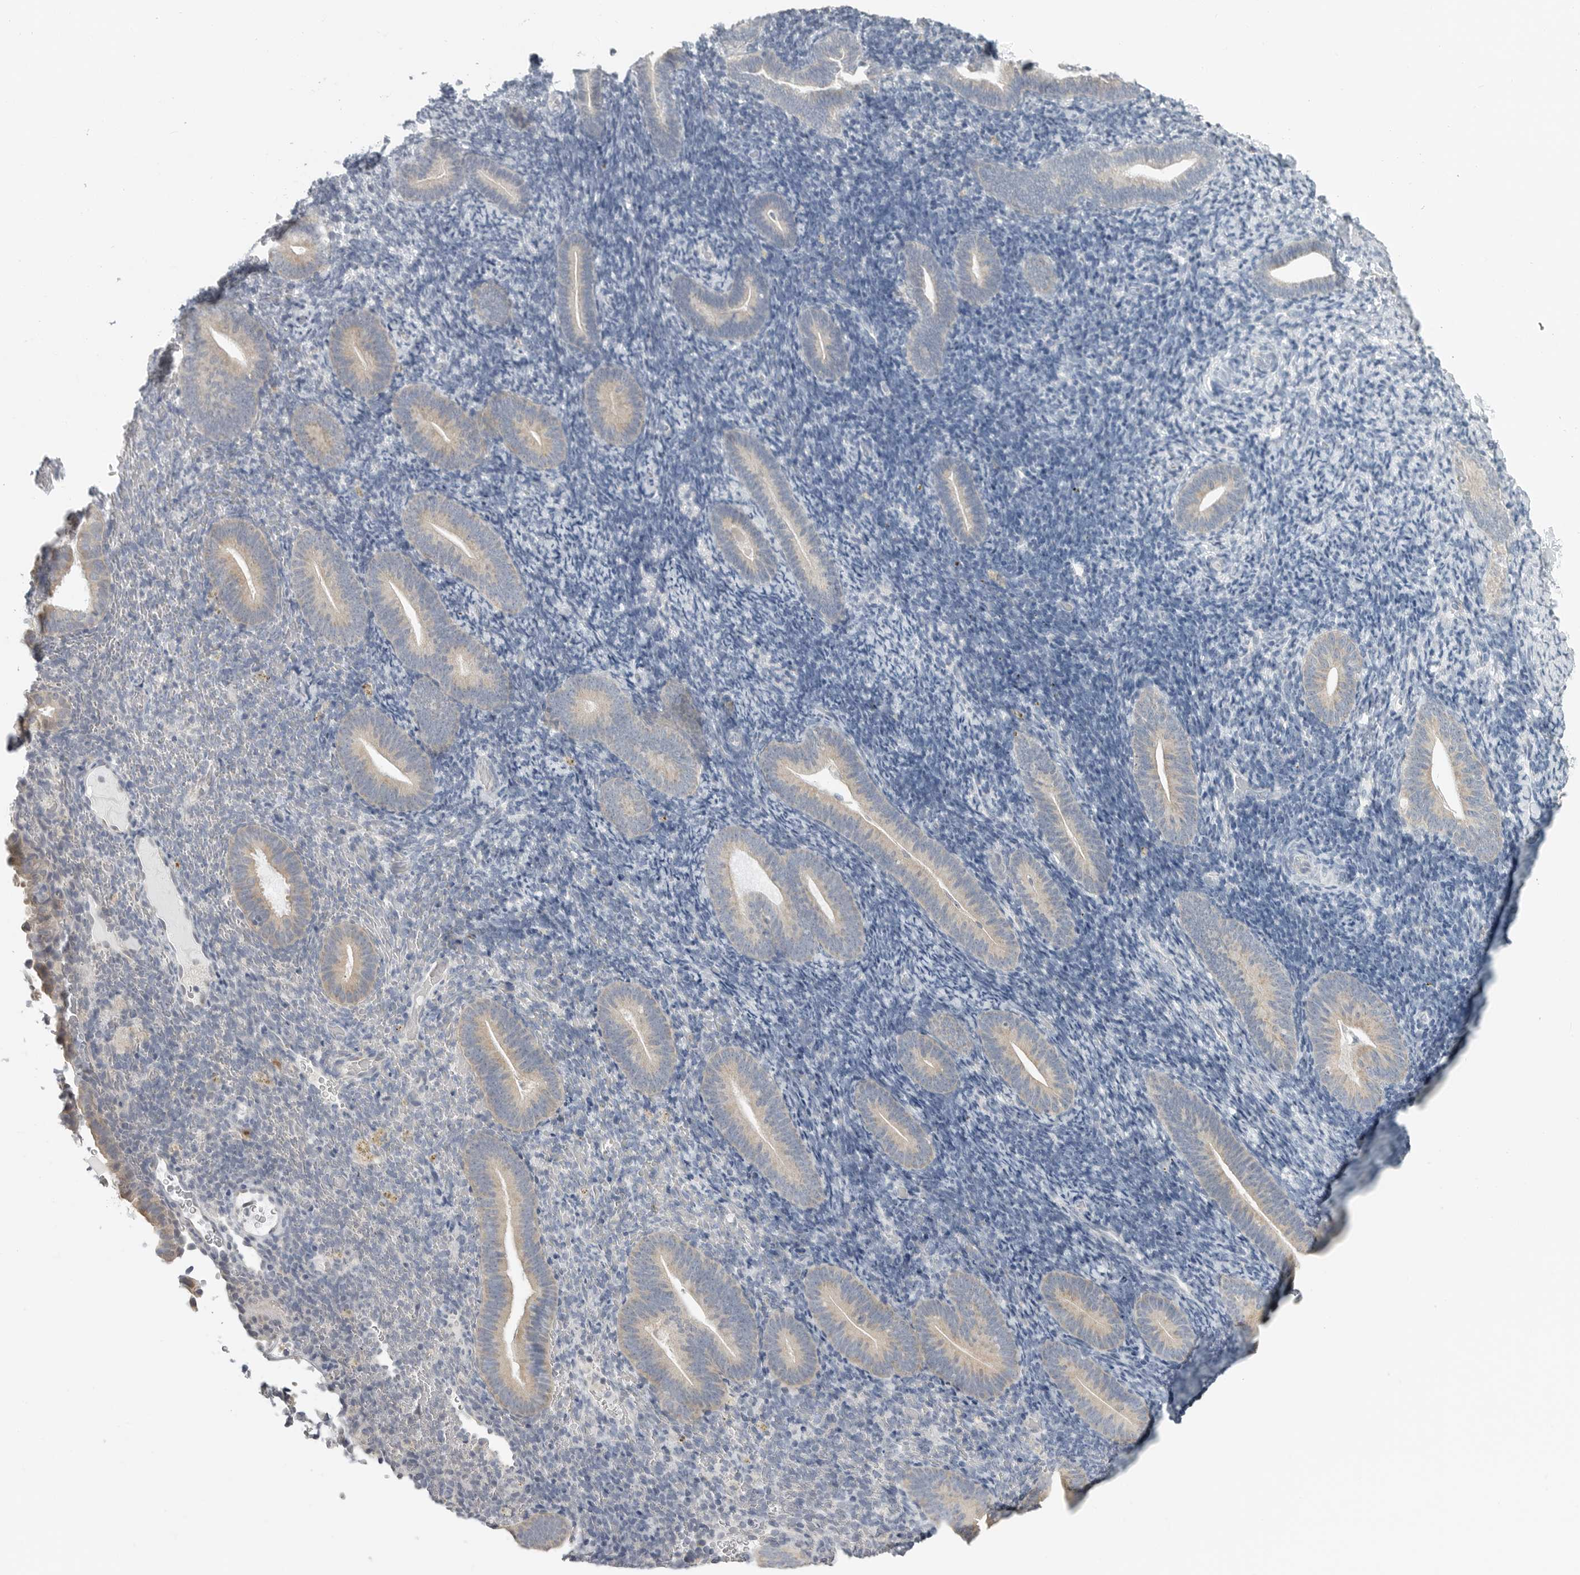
{"staining": {"intensity": "negative", "quantity": "none", "location": "none"}, "tissue": "endometrium", "cell_type": "Cells in endometrial stroma", "image_type": "normal", "snomed": [{"axis": "morphology", "description": "Normal tissue, NOS"}, {"axis": "topography", "description": "Endometrium"}], "caption": "A micrograph of endometrium stained for a protein exhibits no brown staining in cells in endometrial stroma.", "gene": "IL12RB2", "patient": {"sex": "female", "age": 51}}